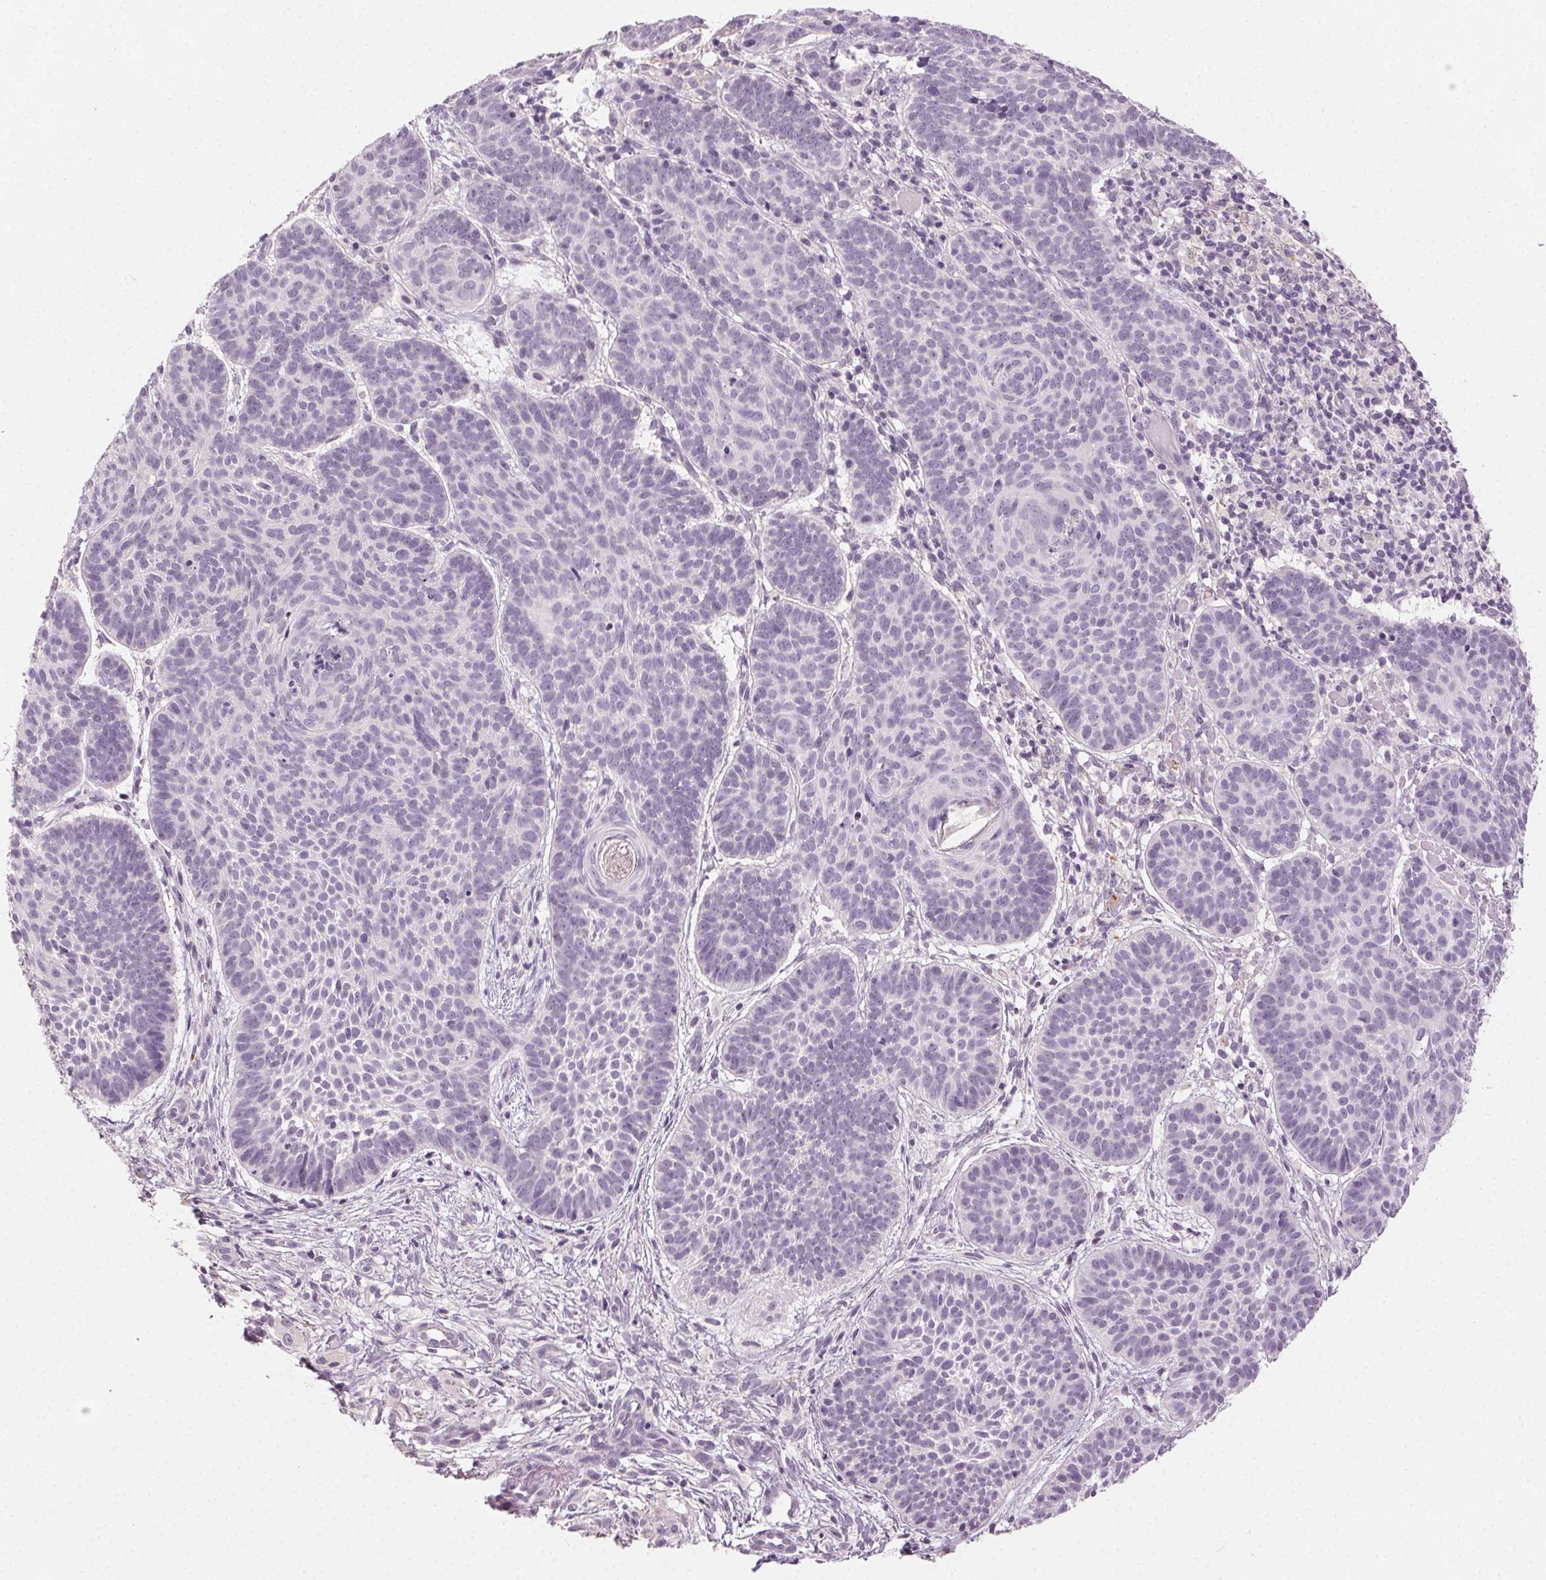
{"staining": {"intensity": "negative", "quantity": "none", "location": "none"}, "tissue": "skin cancer", "cell_type": "Tumor cells", "image_type": "cancer", "snomed": [{"axis": "morphology", "description": "Basal cell carcinoma"}, {"axis": "topography", "description": "Skin"}], "caption": "Immunohistochemical staining of skin cancer reveals no significant expression in tumor cells.", "gene": "CLTRN", "patient": {"sex": "male", "age": 72}}